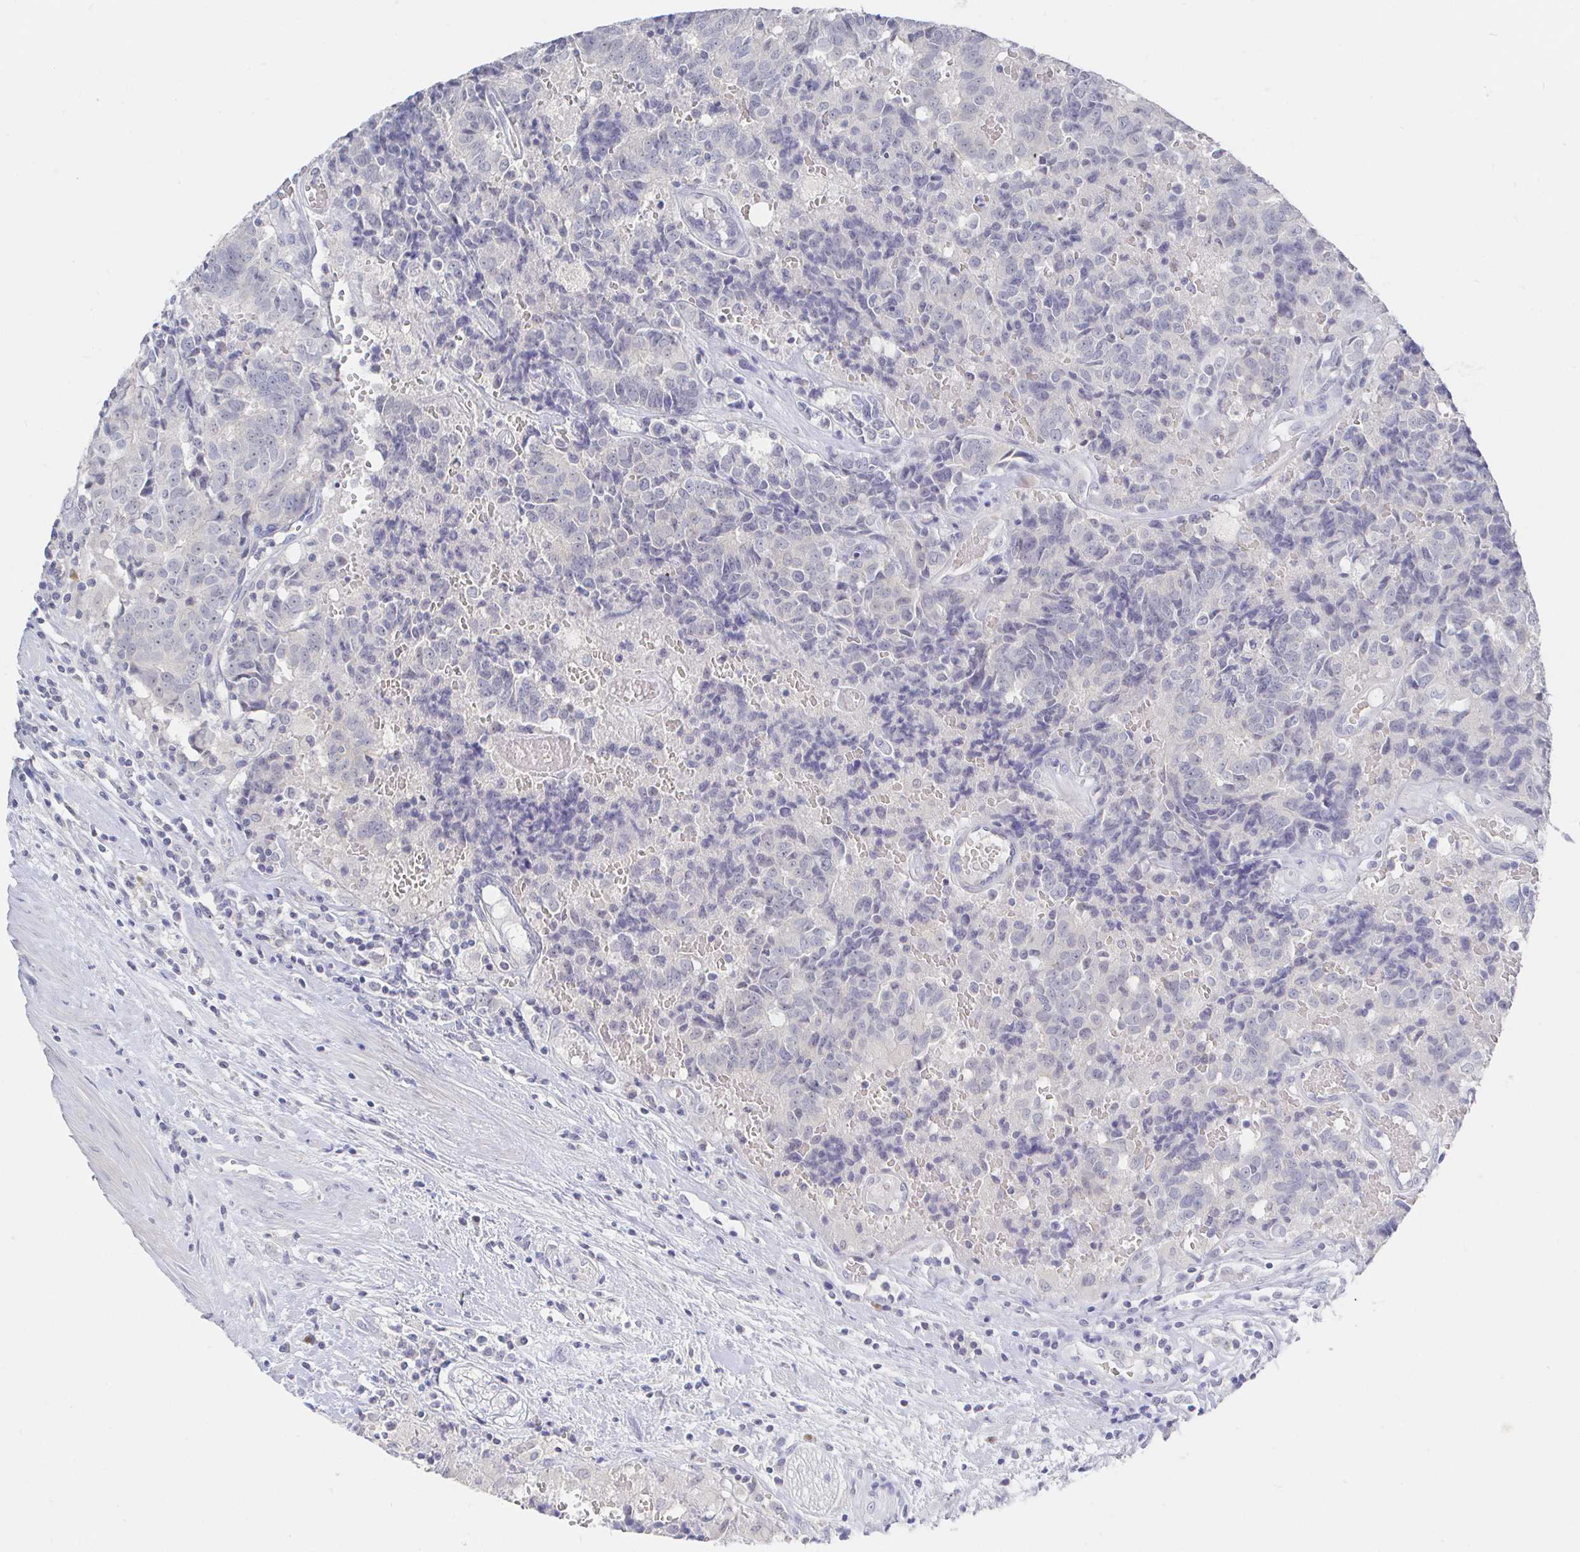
{"staining": {"intensity": "negative", "quantity": "none", "location": "none"}, "tissue": "prostate cancer", "cell_type": "Tumor cells", "image_type": "cancer", "snomed": [{"axis": "morphology", "description": "Adenocarcinoma, High grade"}, {"axis": "topography", "description": "Prostate and seminal vesicle, NOS"}], "caption": "There is no significant positivity in tumor cells of high-grade adenocarcinoma (prostate).", "gene": "LRRC23", "patient": {"sex": "male", "age": 60}}